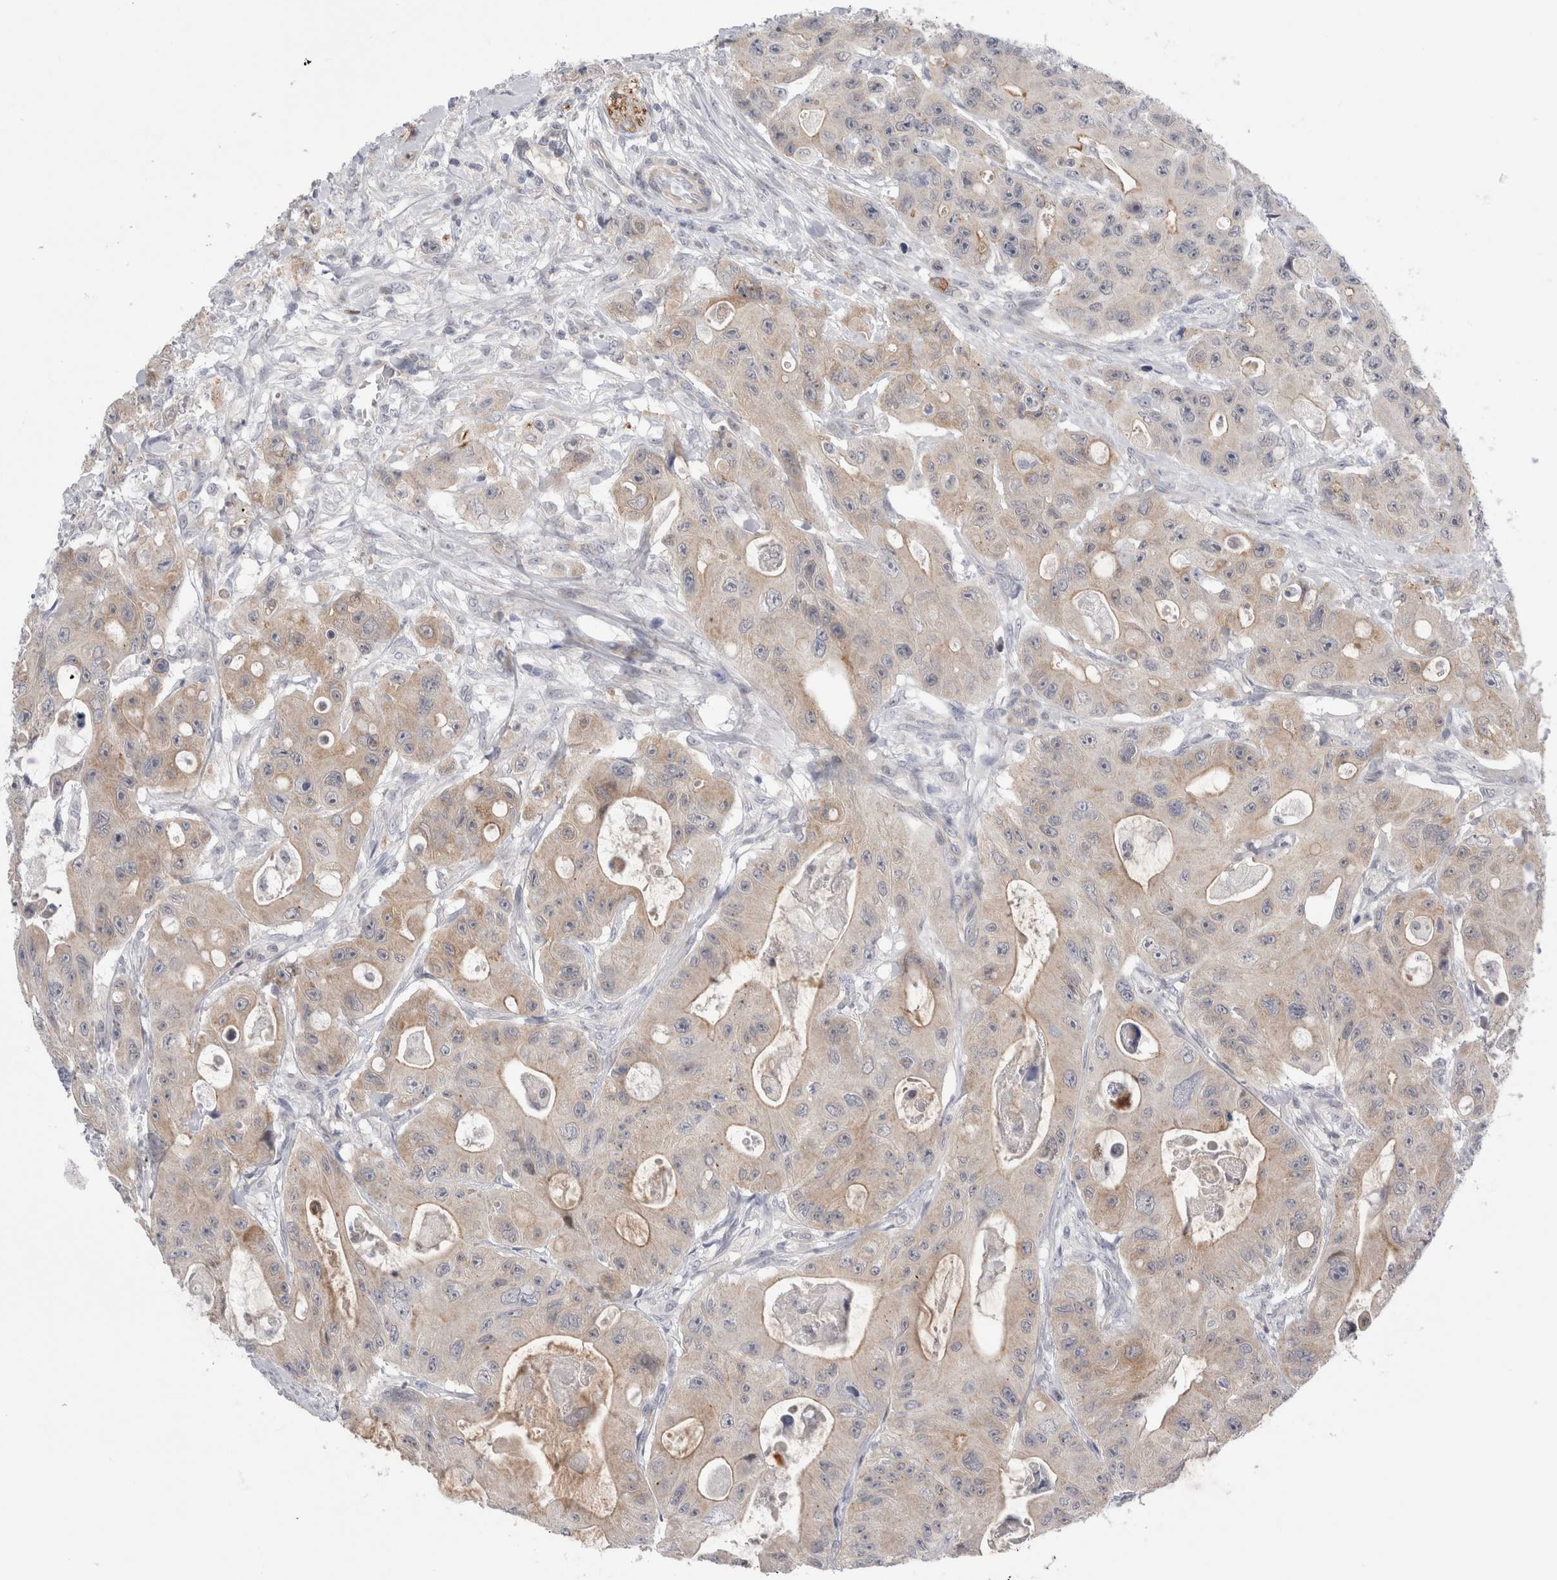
{"staining": {"intensity": "moderate", "quantity": "<25%", "location": "cytoplasmic/membranous"}, "tissue": "colorectal cancer", "cell_type": "Tumor cells", "image_type": "cancer", "snomed": [{"axis": "morphology", "description": "Adenocarcinoma, NOS"}, {"axis": "topography", "description": "Colon"}], "caption": "An image showing moderate cytoplasmic/membranous positivity in approximately <25% of tumor cells in colorectal cancer (adenocarcinoma), as visualized by brown immunohistochemical staining.", "gene": "TAFA5", "patient": {"sex": "female", "age": 46}}